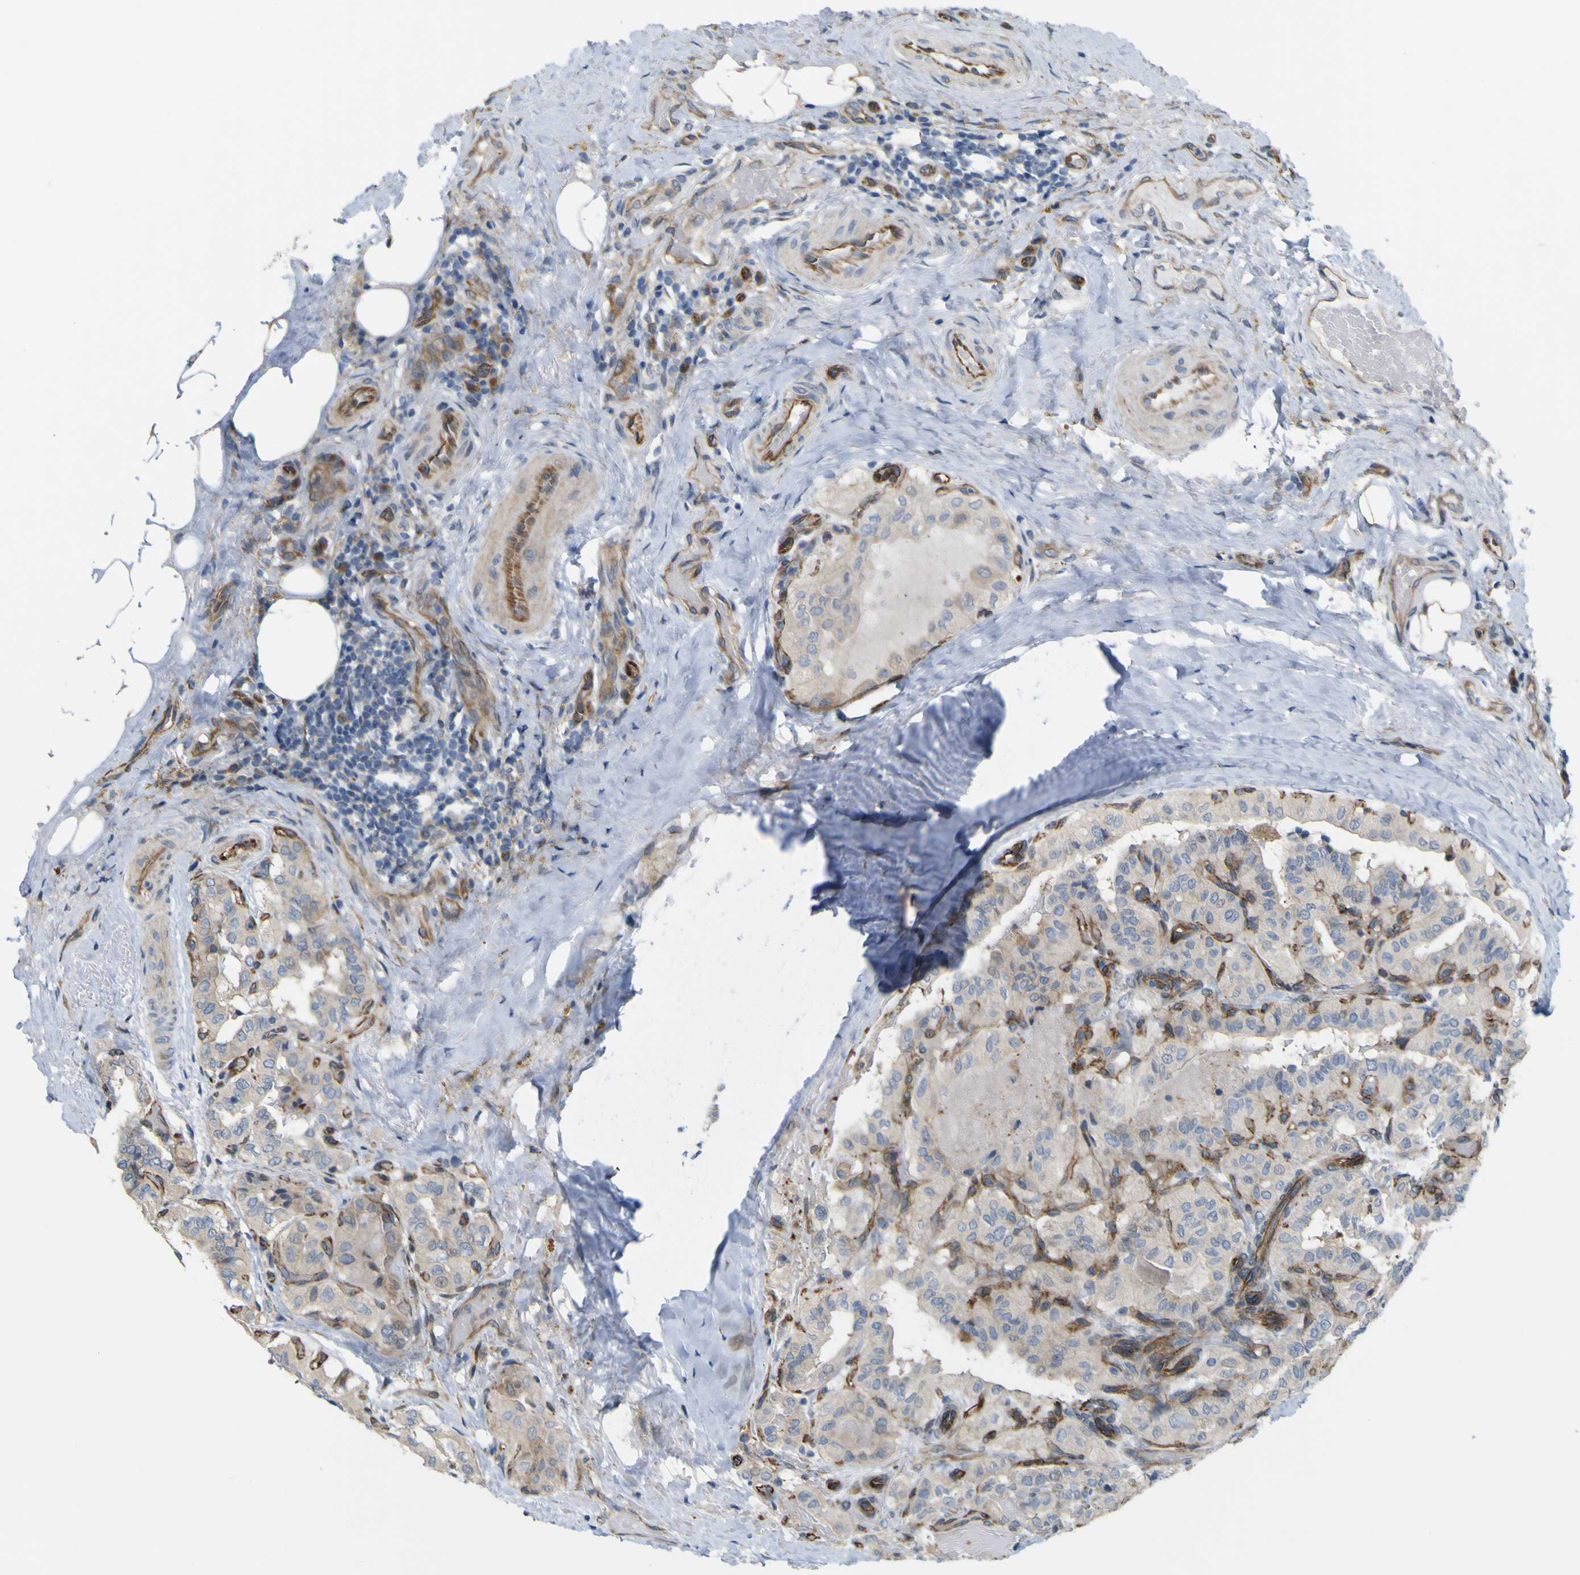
{"staining": {"intensity": "weak", "quantity": "<25%", "location": "cytoplasmic/membranous"}, "tissue": "thyroid cancer", "cell_type": "Tumor cells", "image_type": "cancer", "snomed": [{"axis": "morphology", "description": "Papillary adenocarcinoma, NOS"}, {"axis": "topography", "description": "Thyroid gland"}], "caption": "The image reveals no staining of tumor cells in thyroid cancer (papillary adenocarcinoma).", "gene": "JPH1", "patient": {"sex": "male", "age": 77}}